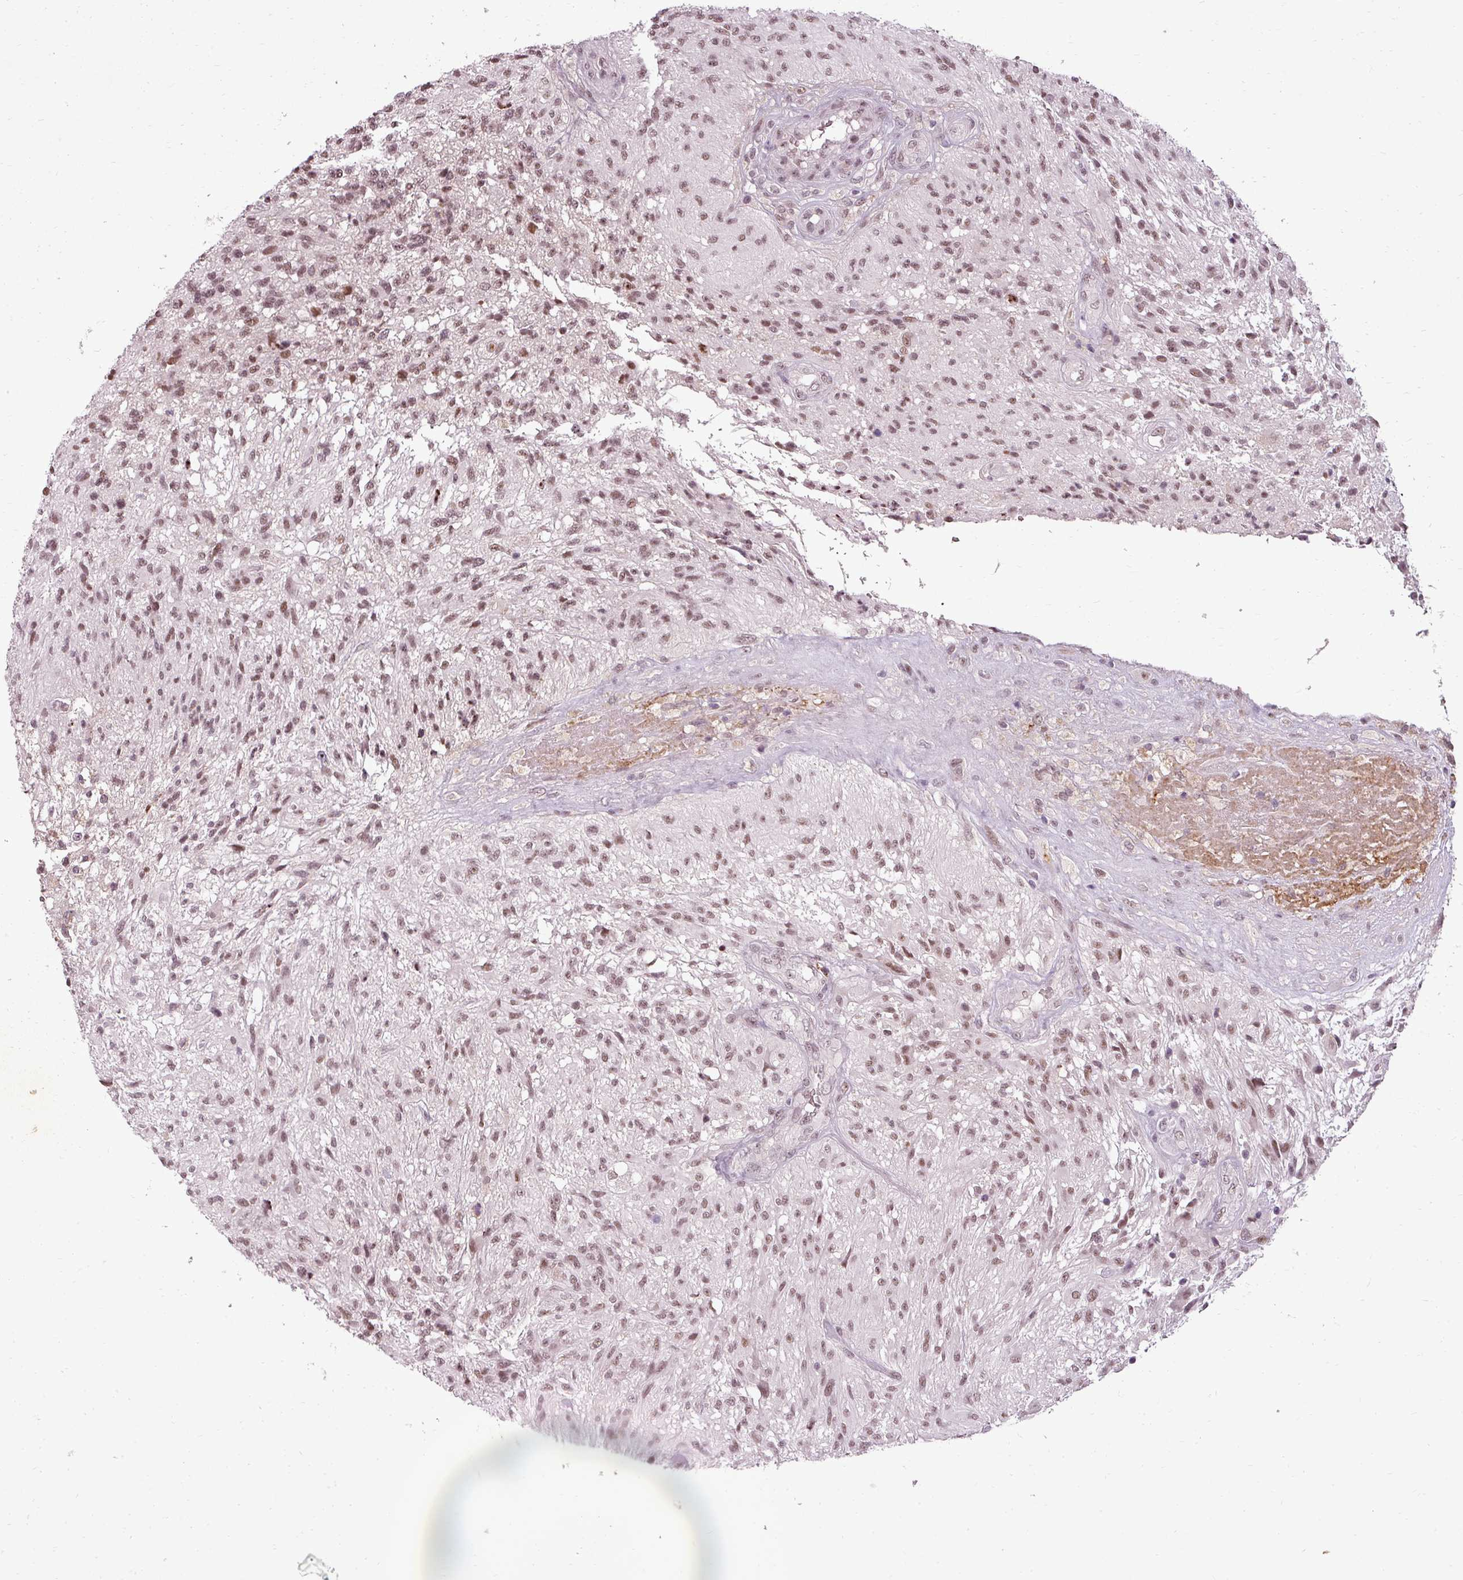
{"staining": {"intensity": "moderate", "quantity": ">75%", "location": "nuclear"}, "tissue": "glioma", "cell_type": "Tumor cells", "image_type": "cancer", "snomed": [{"axis": "morphology", "description": "Glioma, malignant, High grade"}, {"axis": "topography", "description": "Brain"}], "caption": "IHC (DAB) staining of glioma displays moderate nuclear protein expression in about >75% of tumor cells. The protein is shown in brown color, while the nuclei are stained blue.", "gene": "BCAS3", "patient": {"sex": "male", "age": 56}}